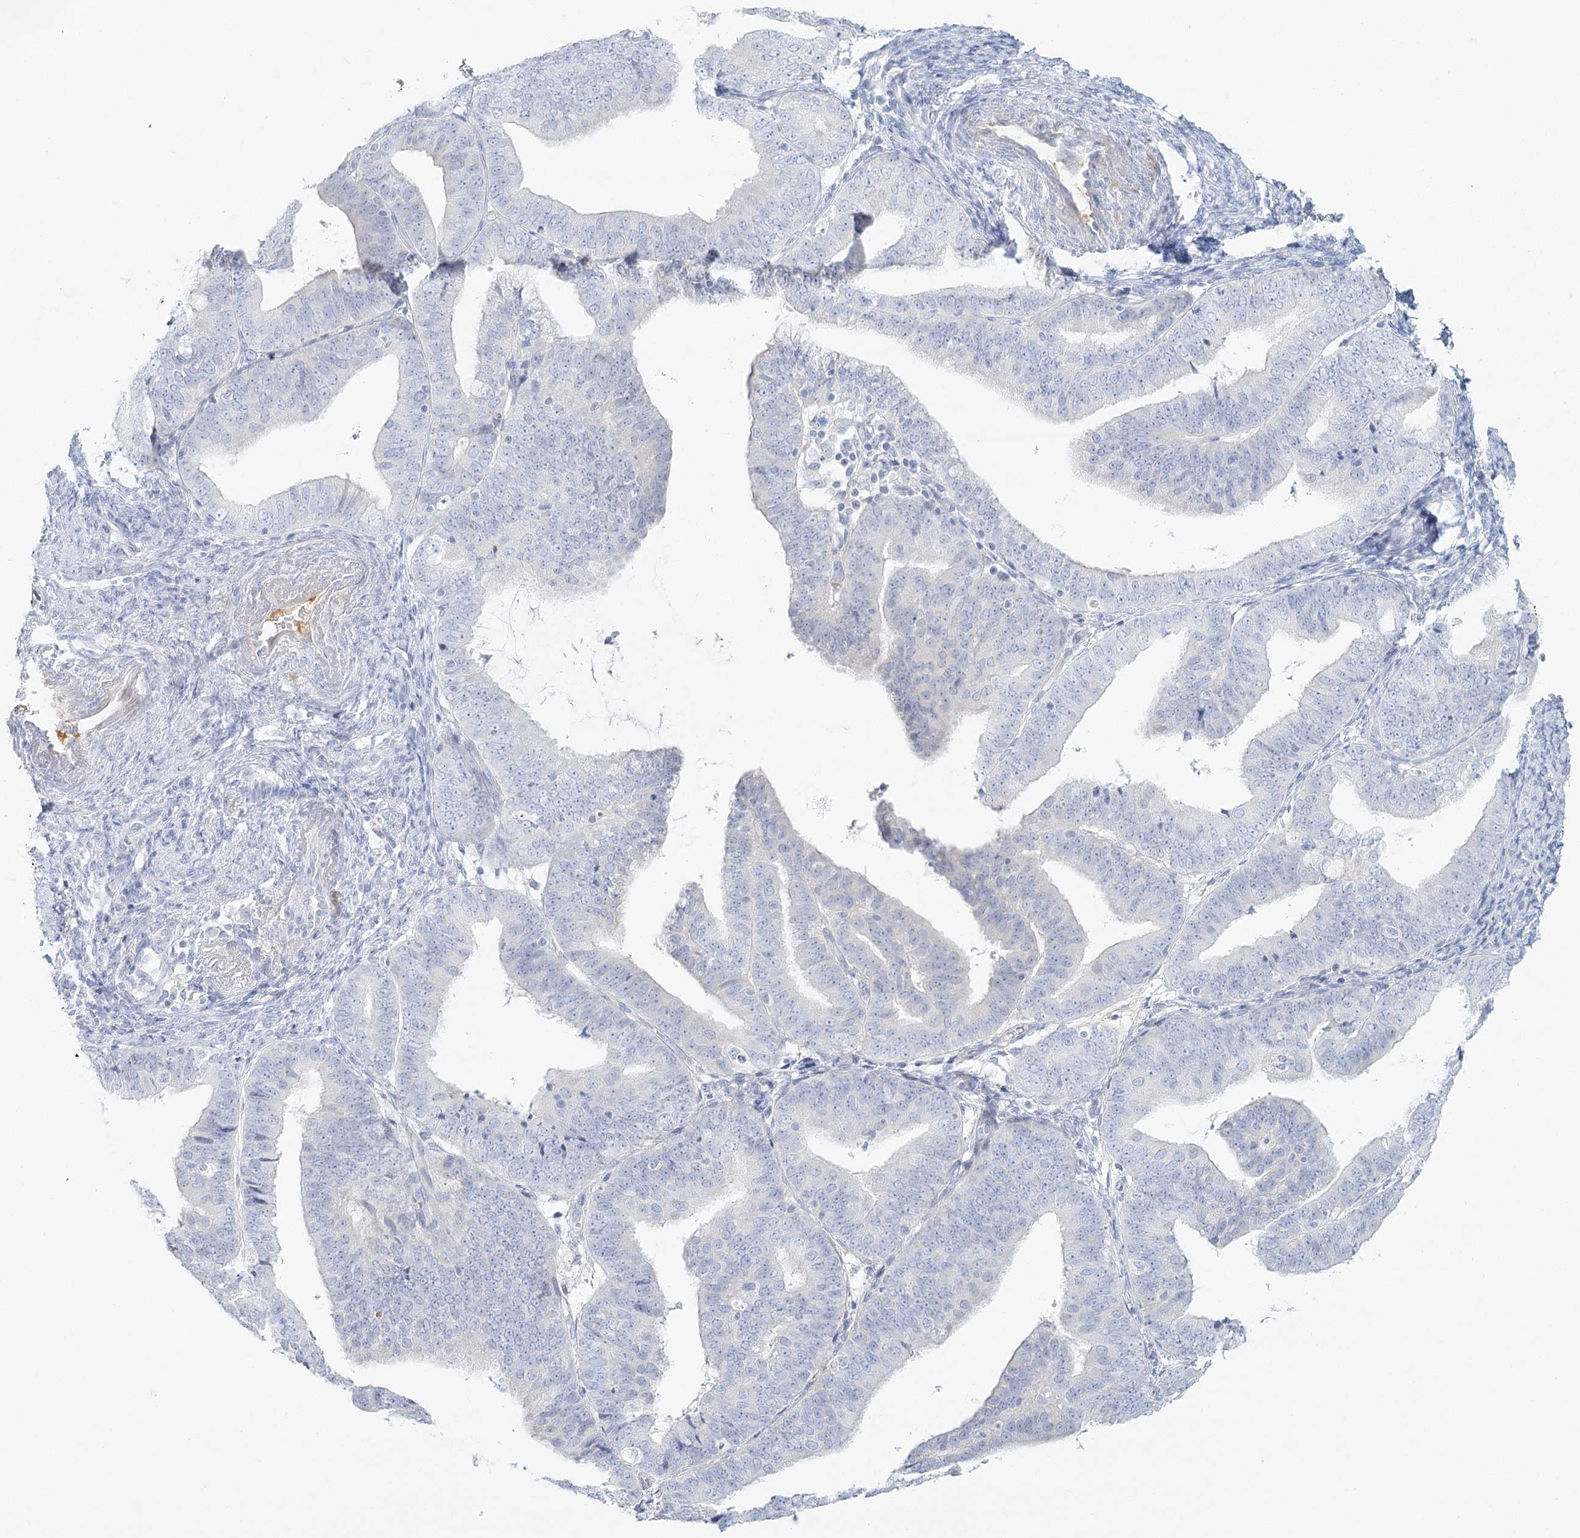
{"staining": {"intensity": "negative", "quantity": "none", "location": "none"}, "tissue": "endometrial cancer", "cell_type": "Tumor cells", "image_type": "cancer", "snomed": [{"axis": "morphology", "description": "Adenocarcinoma, NOS"}, {"axis": "topography", "description": "Endometrium"}], "caption": "A high-resolution micrograph shows immunohistochemistry staining of endometrial adenocarcinoma, which shows no significant staining in tumor cells. (Brightfield microscopy of DAB (3,3'-diaminobenzidine) IHC at high magnification).", "gene": "DMGDH", "patient": {"sex": "female", "age": 63}}